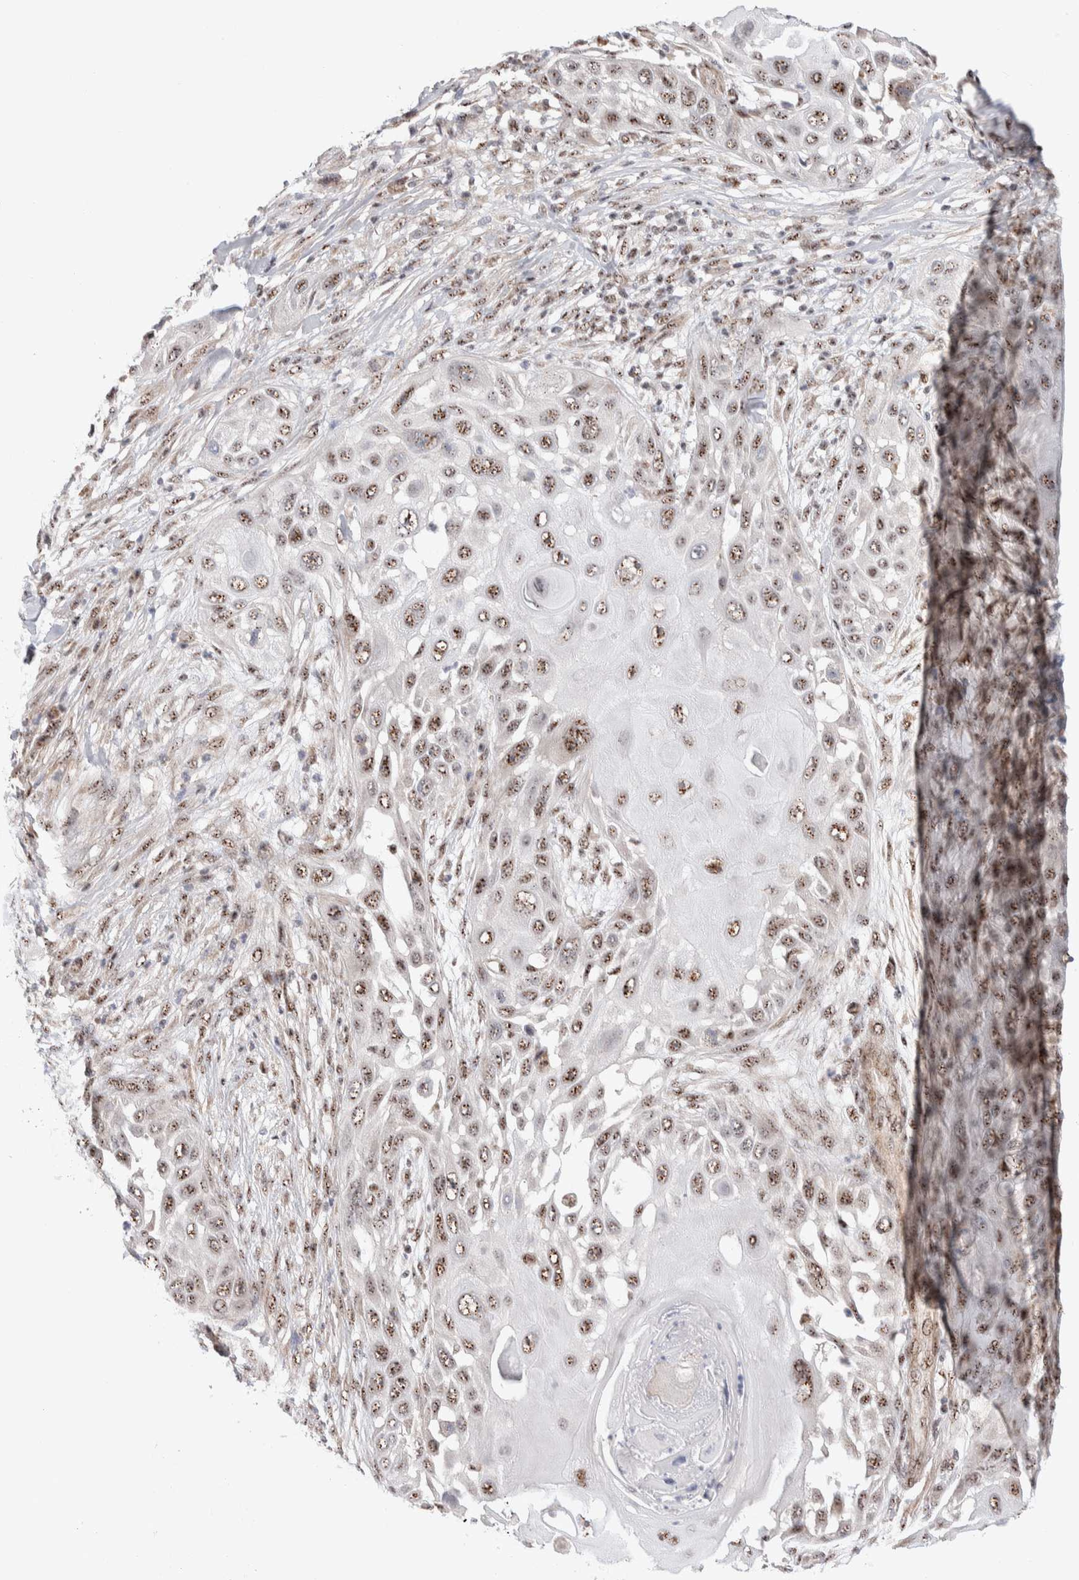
{"staining": {"intensity": "moderate", "quantity": ">75%", "location": "nuclear"}, "tissue": "skin cancer", "cell_type": "Tumor cells", "image_type": "cancer", "snomed": [{"axis": "morphology", "description": "Squamous cell carcinoma, NOS"}, {"axis": "topography", "description": "Skin"}], "caption": "Skin squamous cell carcinoma stained with DAB (3,3'-diaminobenzidine) immunohistochemistry reveals medium levels of moderate nuclear expression in approximately >75% of tumor cells. (DAB IHC with brightfield microscopy, high magnification).", "gene": "ZNF695", "patient": {"sex": "female", "age": 44}}